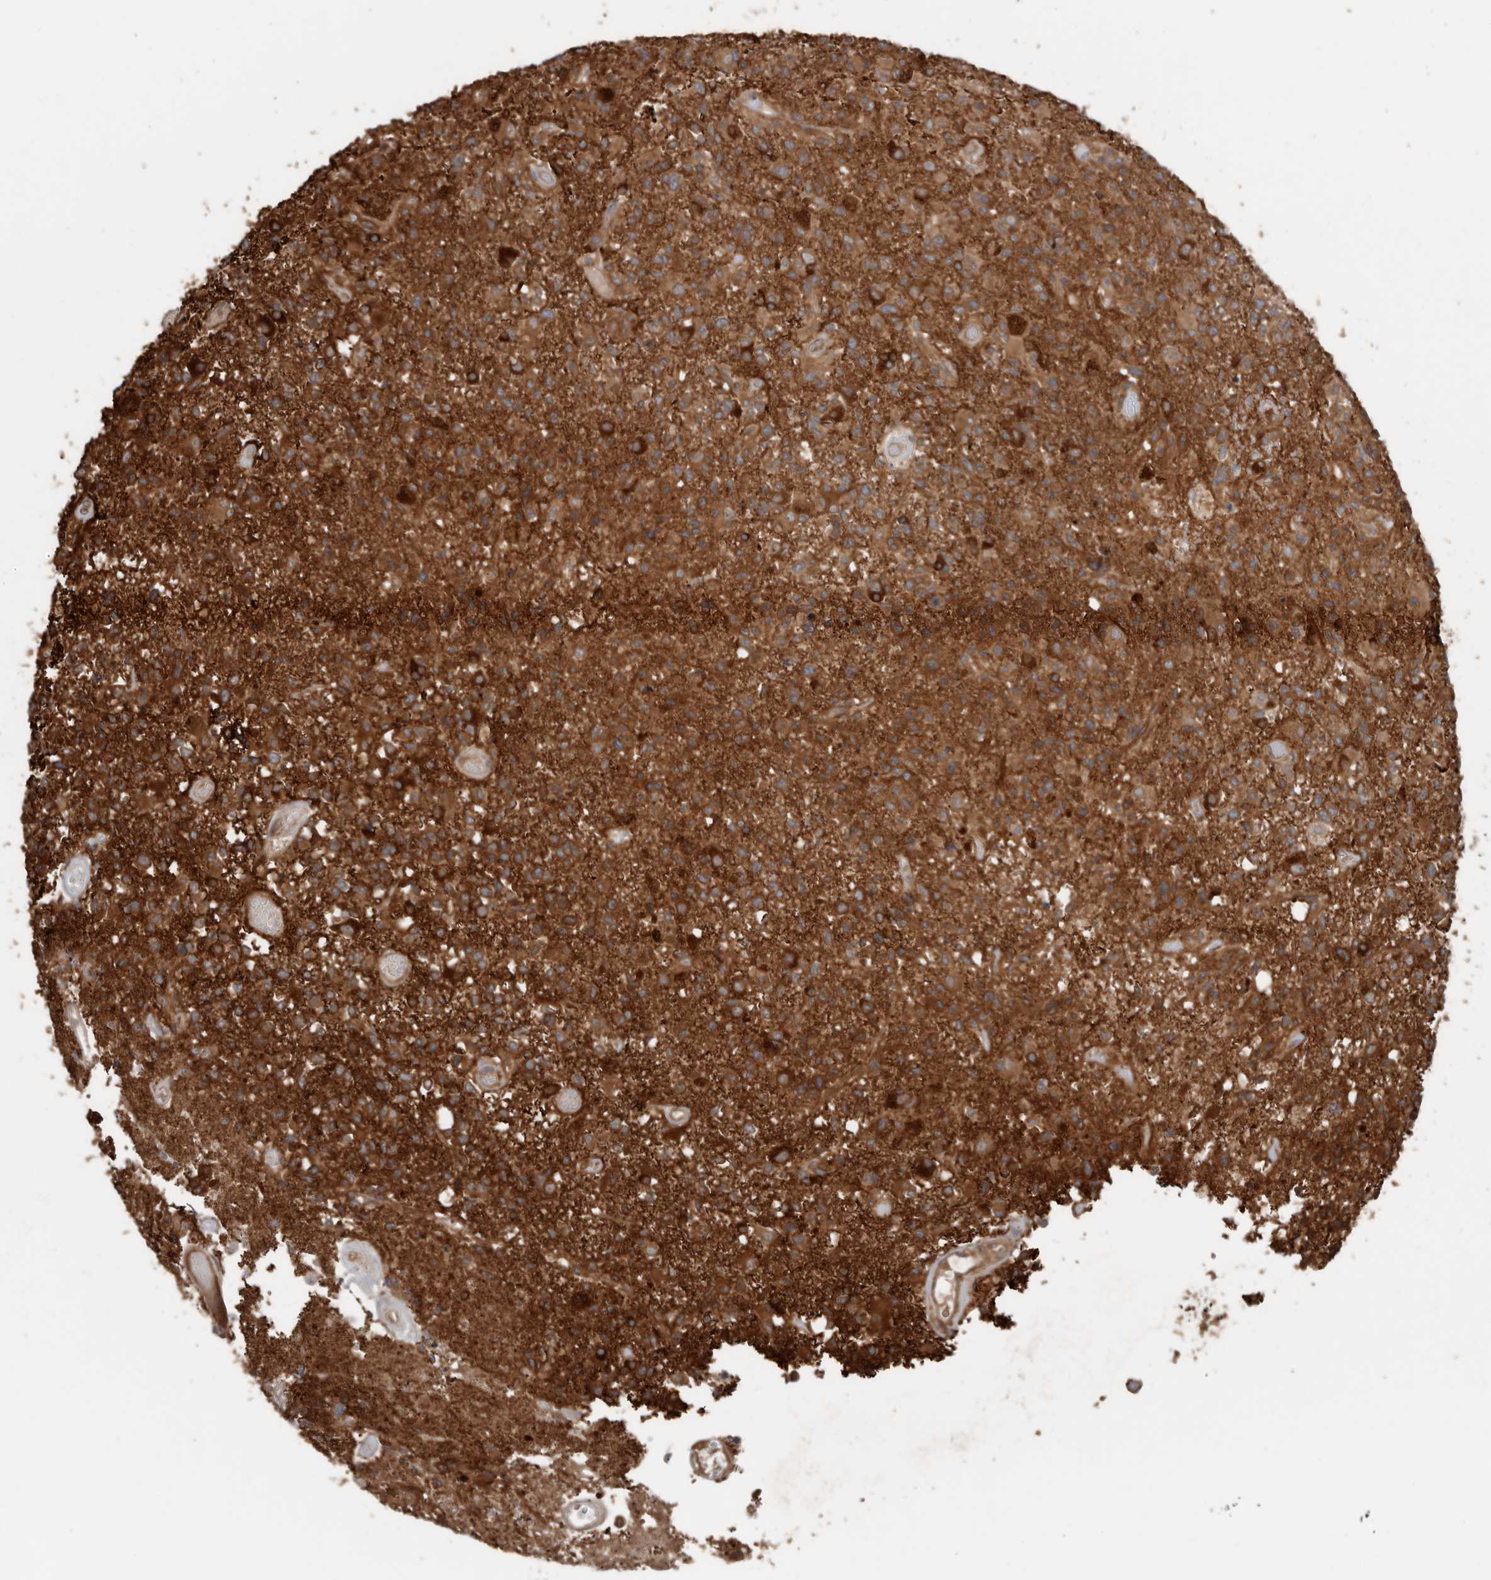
{"staining": {"intensity": "moderate", "quantity": ">75%", "location": "cytoplasmic/membranous"}, "tissue": "glioma", "cell_type": "Tumor cells", "image_type": "cancer", "snomed": [{"axis": "morphology", "description": "Glioma, malignant, High grade"}, {"axis": "morphology", "description": "Glioblastoma, NOS"}, {"axis": "topography", "description": "Brain"}], "caption": "High-magnification brightfield microscopy of glioblastoma stained with DAB (brown) and counterstained with hematoxylin (blue). tumor cells exhibit moderate cytoplasmic/membranous positivity is present in about>75% of cells. (DAB (3,3'-diaminobenzidine) = brown stain, brightfield microscopy at high magnification).", "gene": "EXOC3L1", "patient": {"sex": "male", "age": 60}}